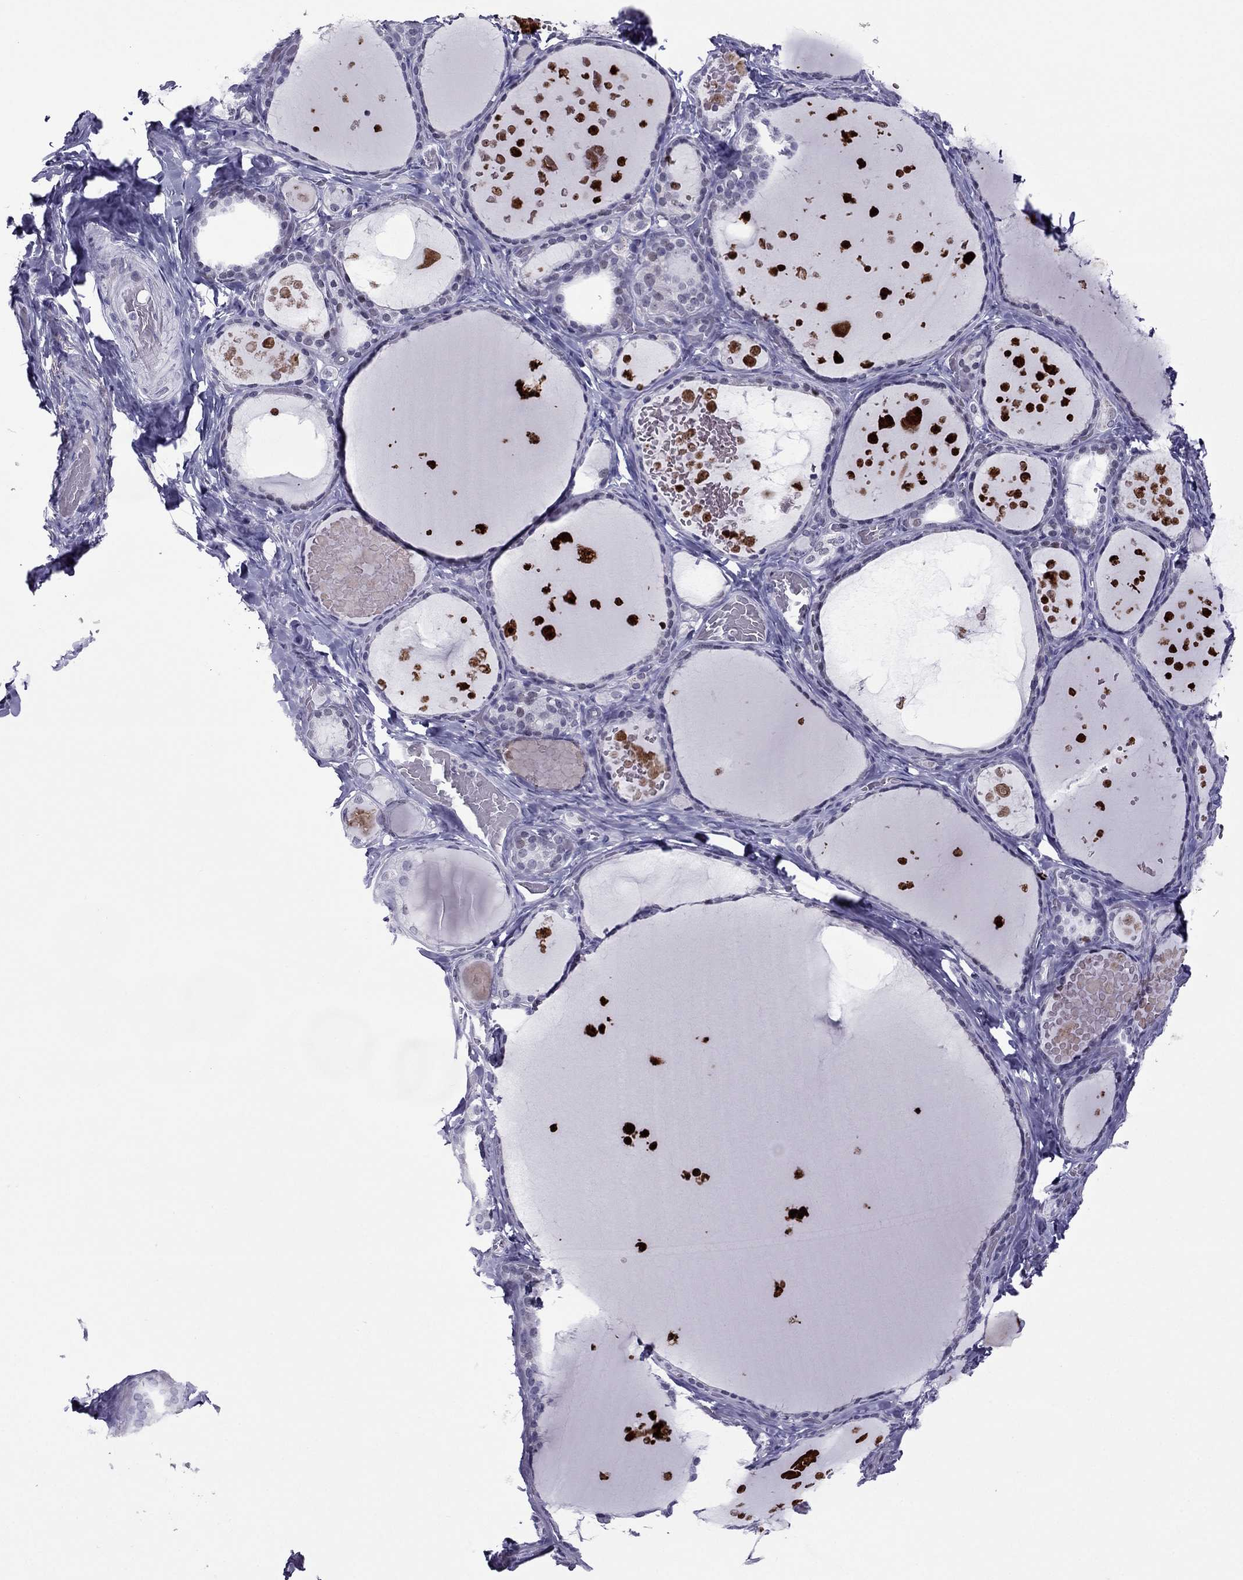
{"staining": {"intensity": "negative", "quantity": "none", "location": "none"}, "tissue": "thyroid gland", "cell_type": "Glandular cells", "image_type": "normal", "snomed": [{"axis": "morphology", "description": "Normal tissue, NOS"}, {"axis": "topography", "description": "Thyroid gland"}], "caption": "Glandular cells show no significant protein staining in unremarkable thyroid gland.", "gene": "MYLK3", "patient": {"sex": "female", "age": 56}}